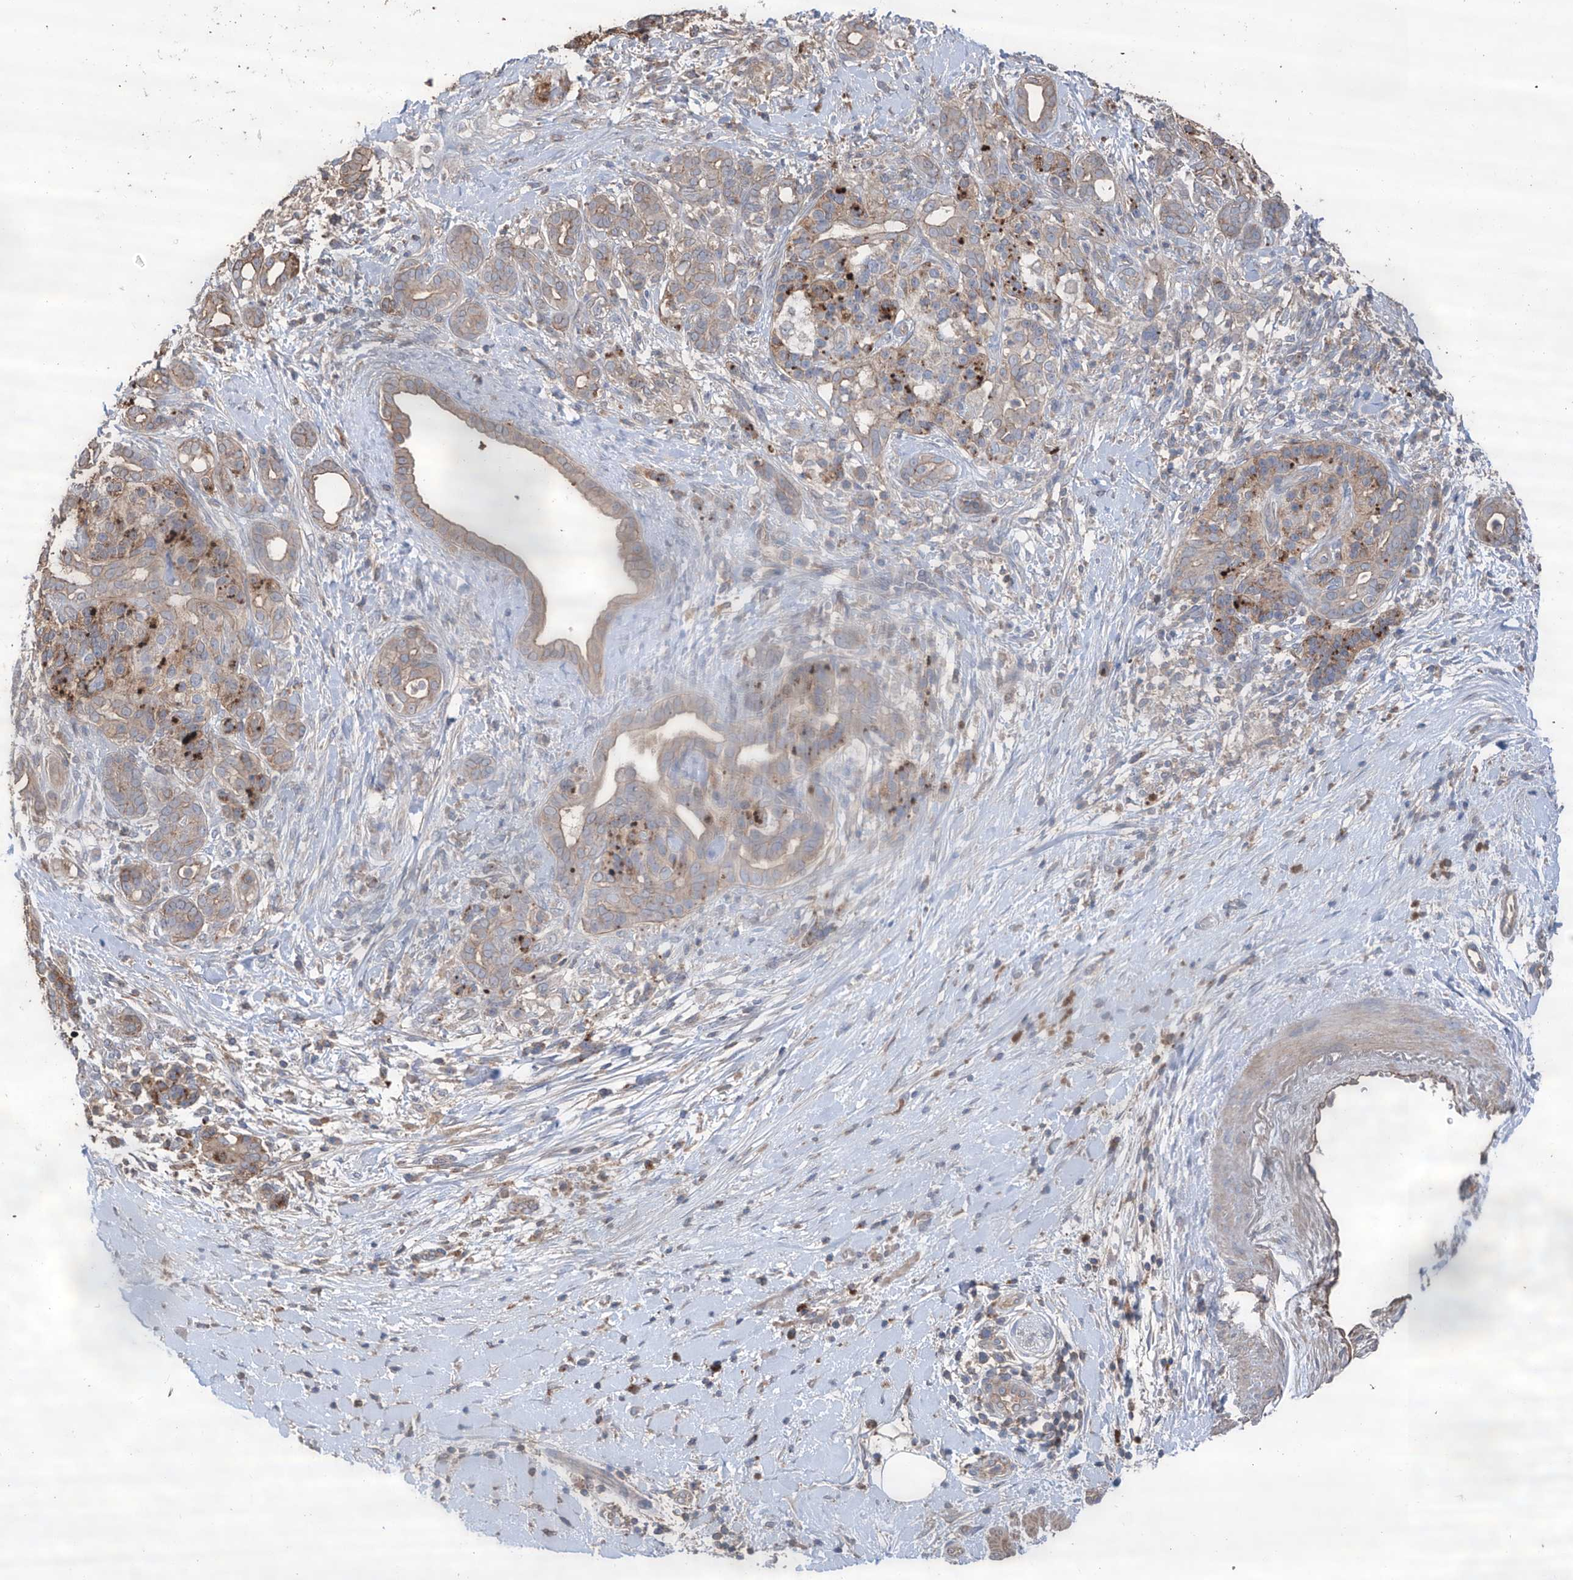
{"staining": {"intensity": "weak", "quantity": "<25%", "location": "cytoplasmic/membranous"}, "tissue": "pancreatic cancer", "cell_type": "Tumor cells", "image_type": "cancer", "snomed": [{"axis": "morphology", "description": "Adenocarcinoma, NOS"}, {"axis": "topography", "description": "Pancreas"}], "caption": "A photomicrograph of pancreatic cancer (adenocarcinoma) stained for a protein reveals no brown staining in tumor cells.", "gene": "EDN1", "patient": {"sex": "male", "age": 58}}